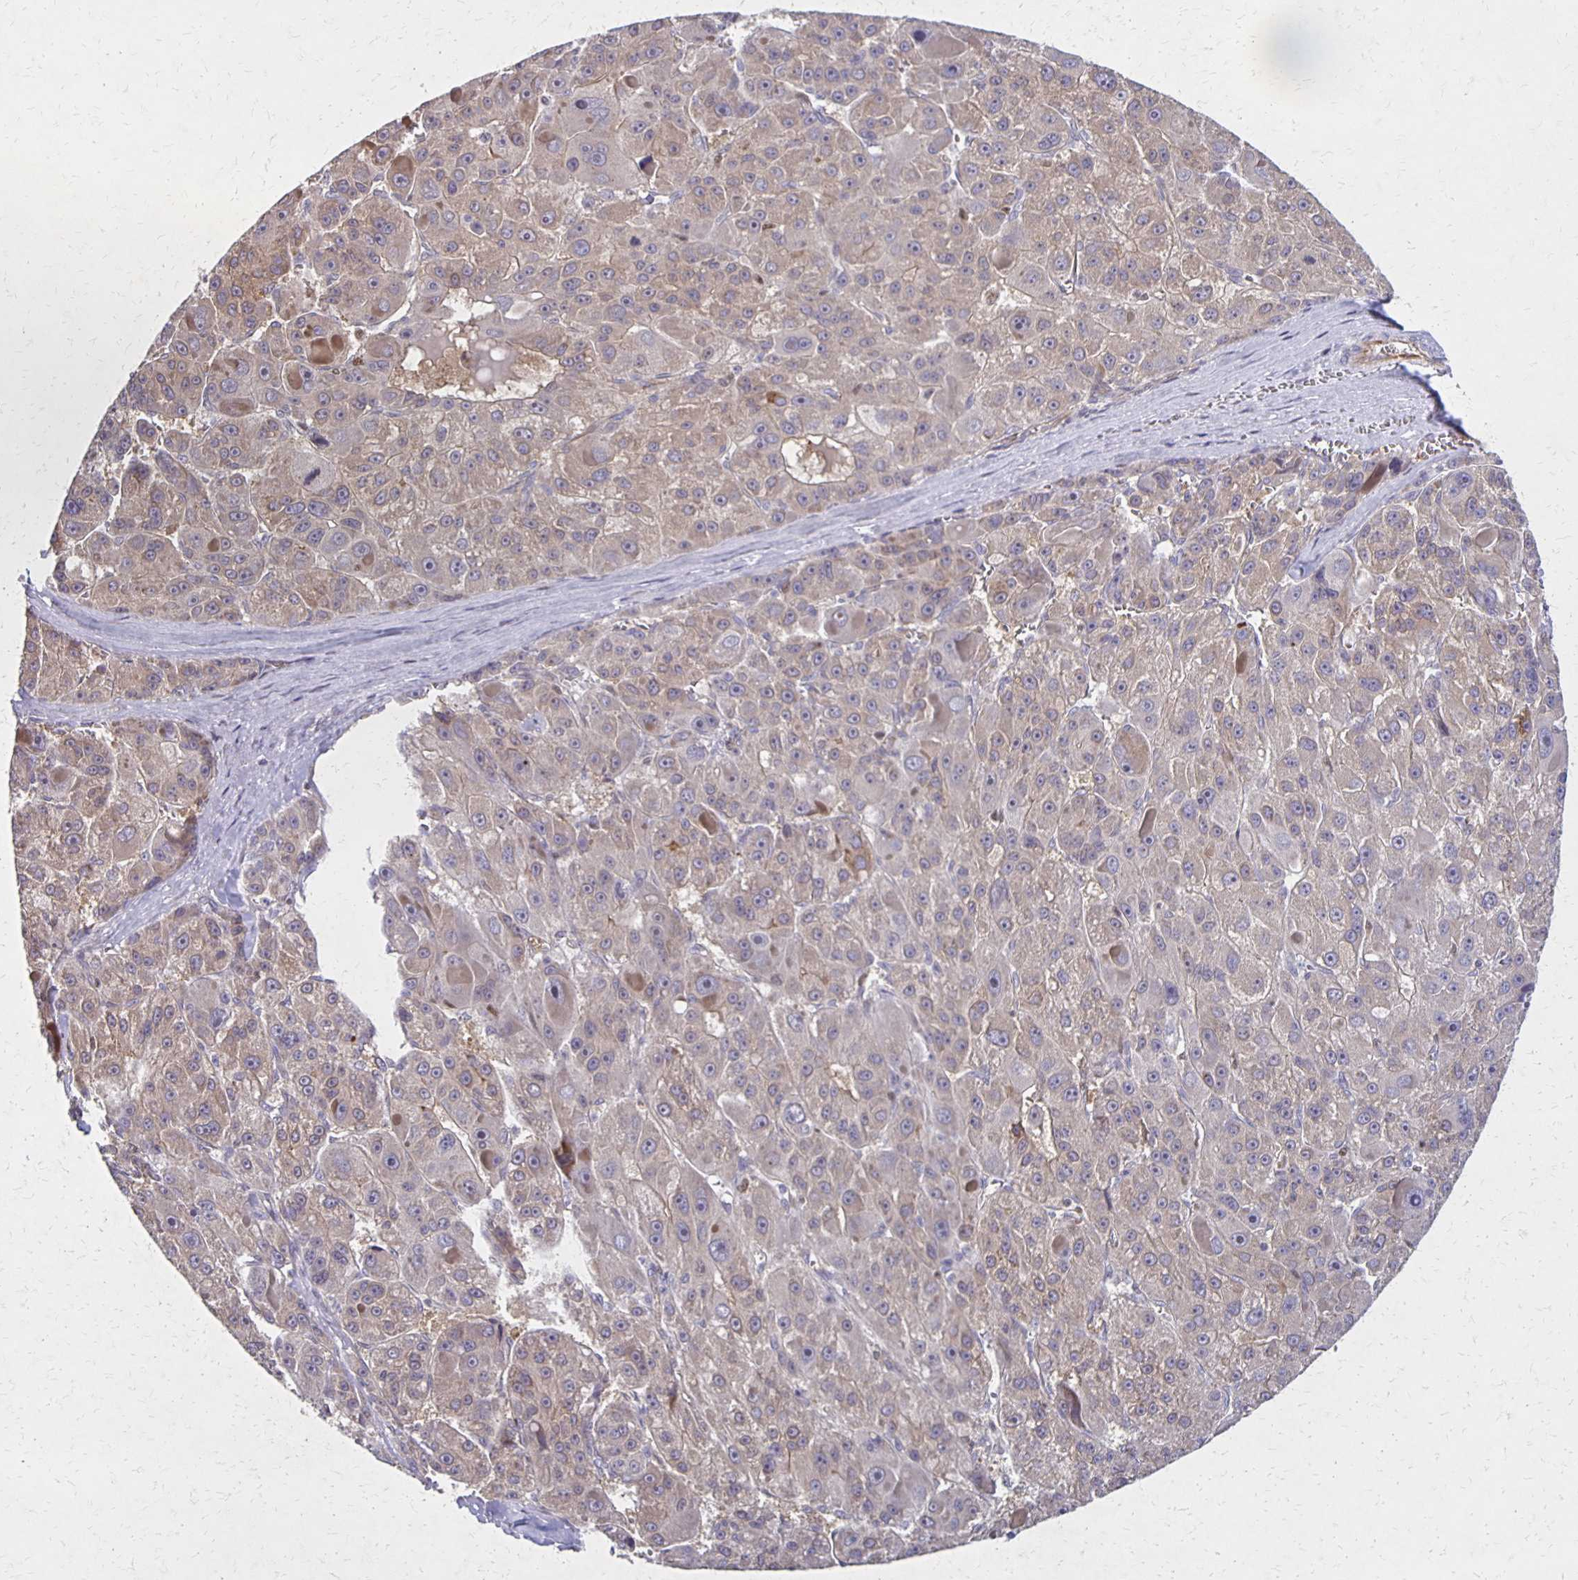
{"staining": {"intensity": "weak", "quantity": "<25%", "location": "cytoplasmic/membranous"}, "tissue": "liver cancer", "cell_type": "Tumor cells", "image_type": "cancer", "snomed": [{"axis": "morphology", "description": "Carcinoma, Hepatocellular, NOS"}, {"axis": "topography", "description": "Liver"}], "caption": "Tumor cells show no significant protein staining in liver cancer. (DAB IHC with hematoxylin counter stain).", "gene": "NOG", "patient": {"sex": "male", "age": 76}}